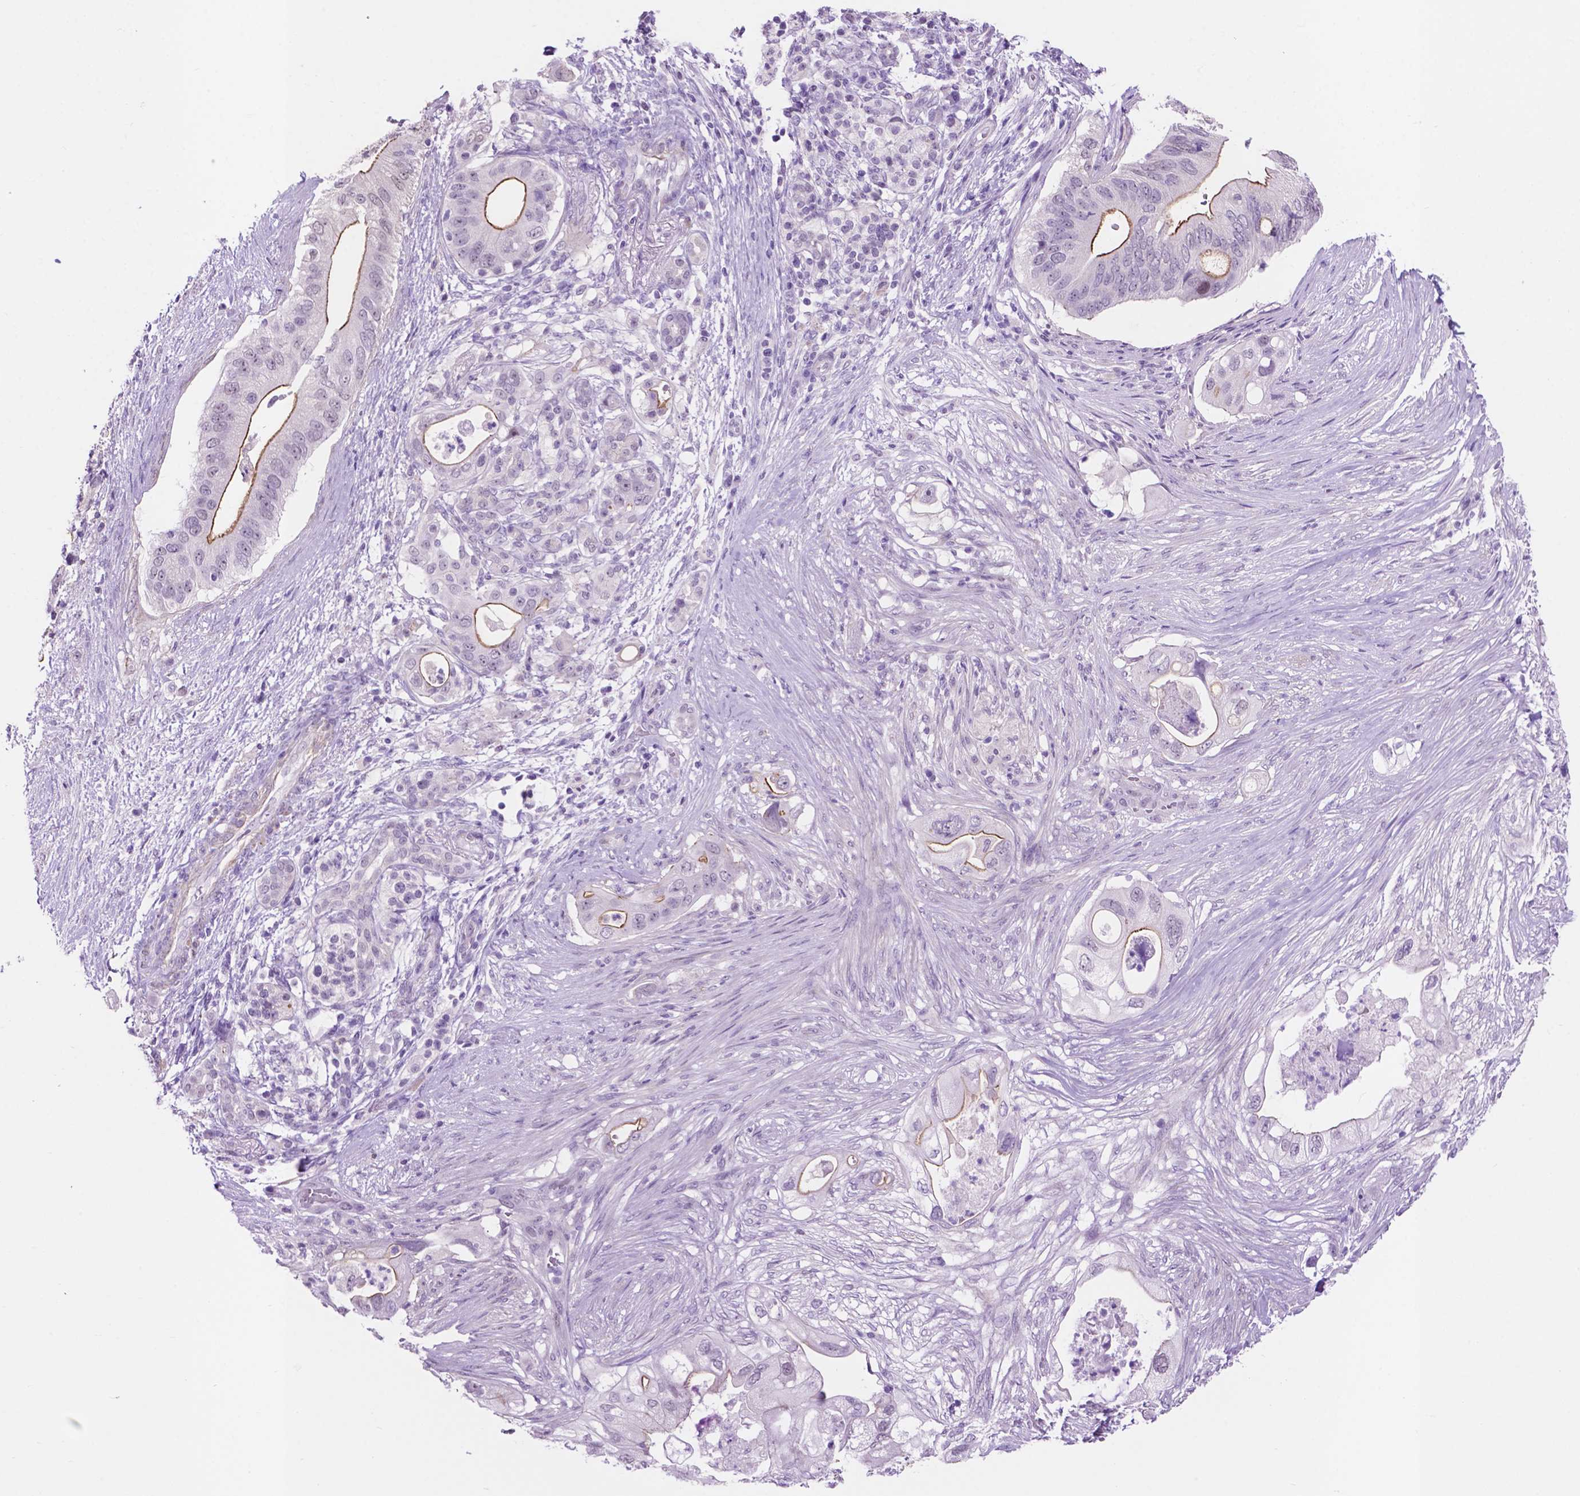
{"staining": {"intensity": "moderate", "quantity": "<25%", "location": "cytoplasmic/membranous"}, "tissue": "pancreatic cancer", "cell_type": "Tumor cells", "image_type": "cancer", "snomed": [{"axis": "morphology", "description": "Adenocarcinoma, NOS"}, {"axis": "topography", "description": "Pancreas"}], "caption": "Tumor cells reveal low levels of moderate cytoplasmic/membranous expression in approximately <25% of cells in pancreatic cancer. Nuclei are stained in blue.", "gene": "ACY3", "patient": {"sex": "female", "age": 72}}